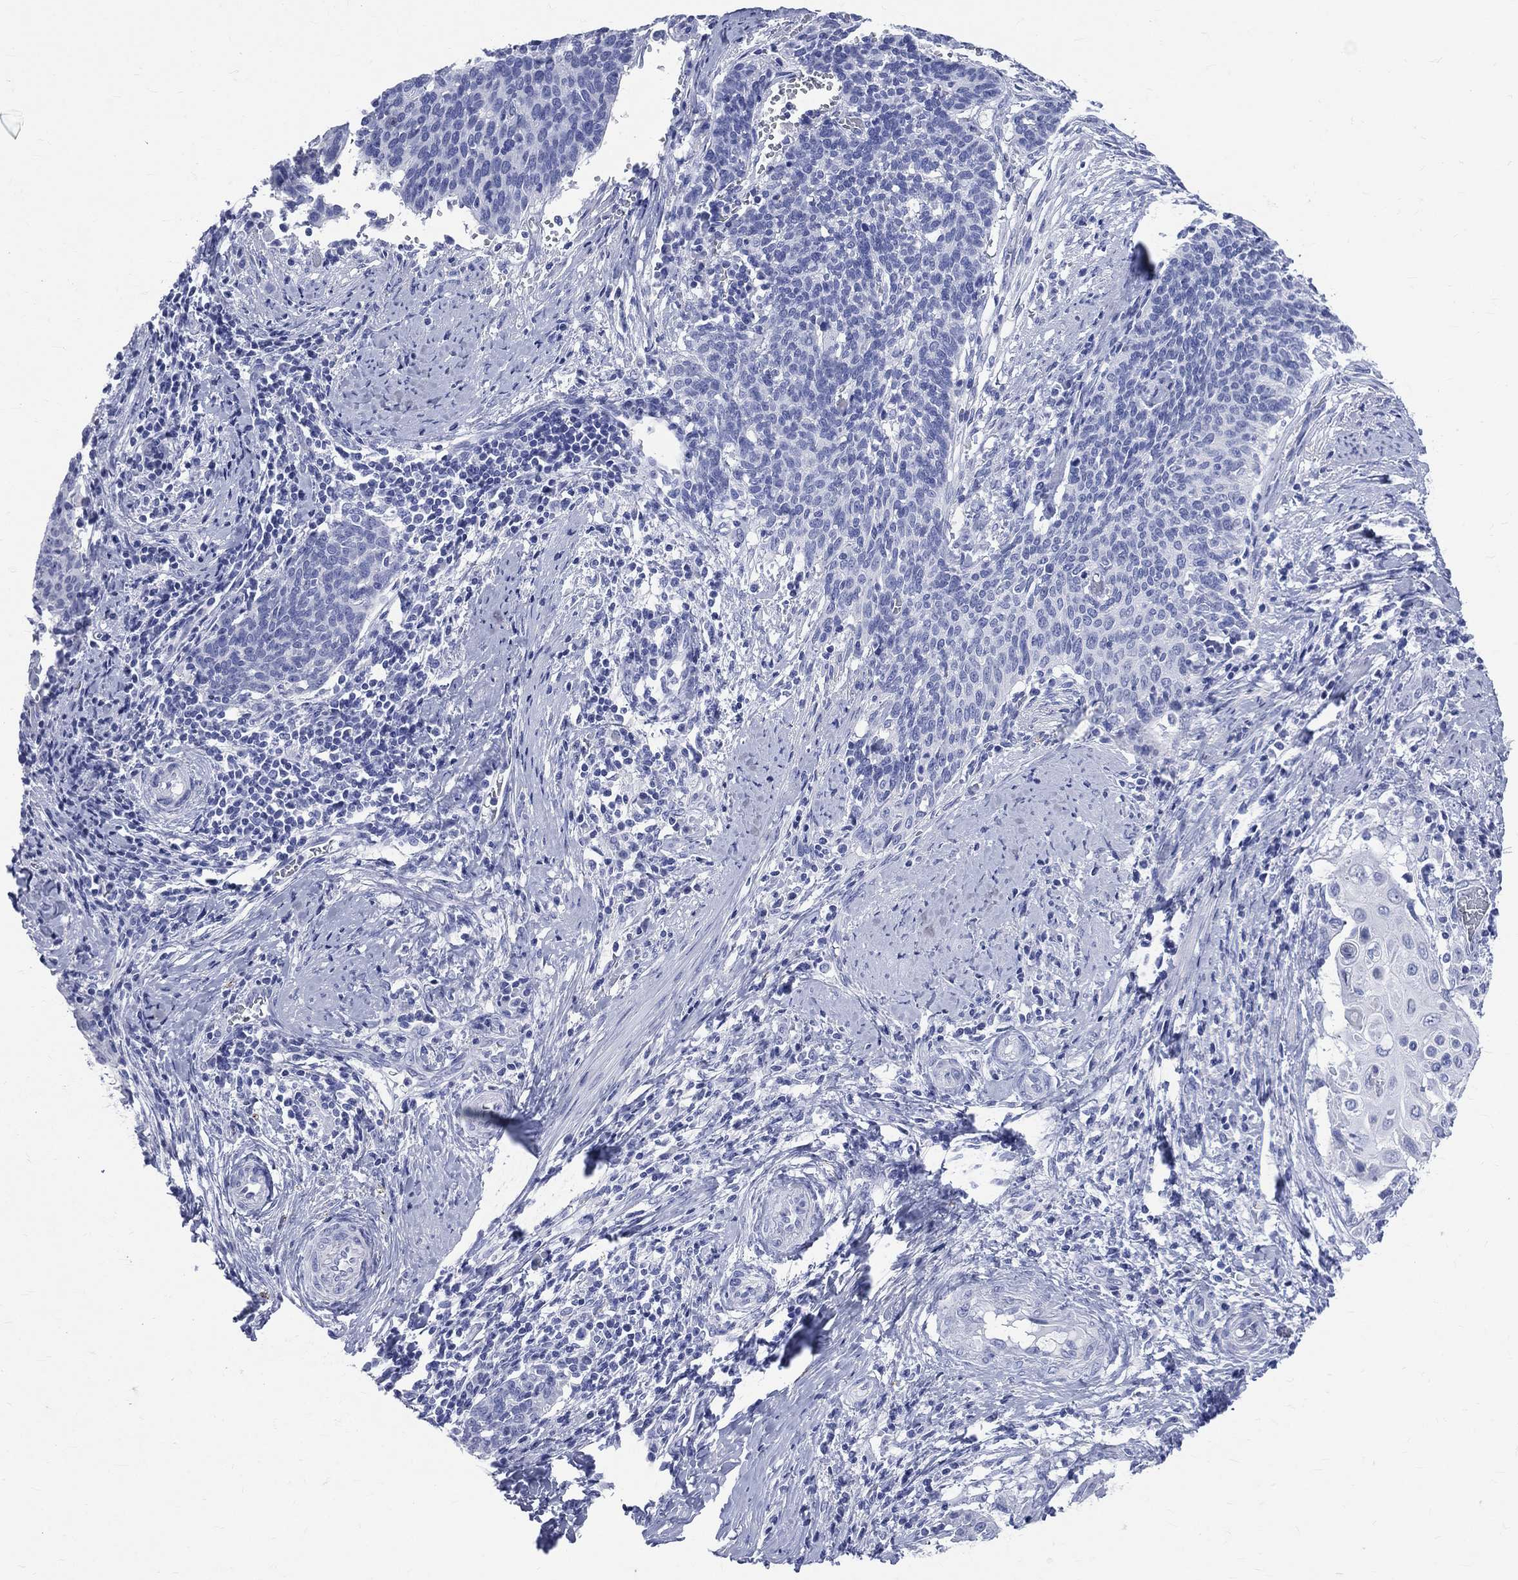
{"staining": {"intensity": "negative", "quantity": "none", "location": "none"}, "tissue": "cervical cancer", "cell_type": "Tumor cells", "image_type": "cancer", "snomed": [{"axis": "morphology", "description": "Squamous cell carcinoma, NOS"}, {"axis": "topography", "description": "Cervix"}], "caption": "Human squamous cell carcinoma (cervical) stained for a protein using immunohistochemistry shows no staining in tumor cells.", "gene": "SYP", "patient": {"sex": "female", "age": 39}}